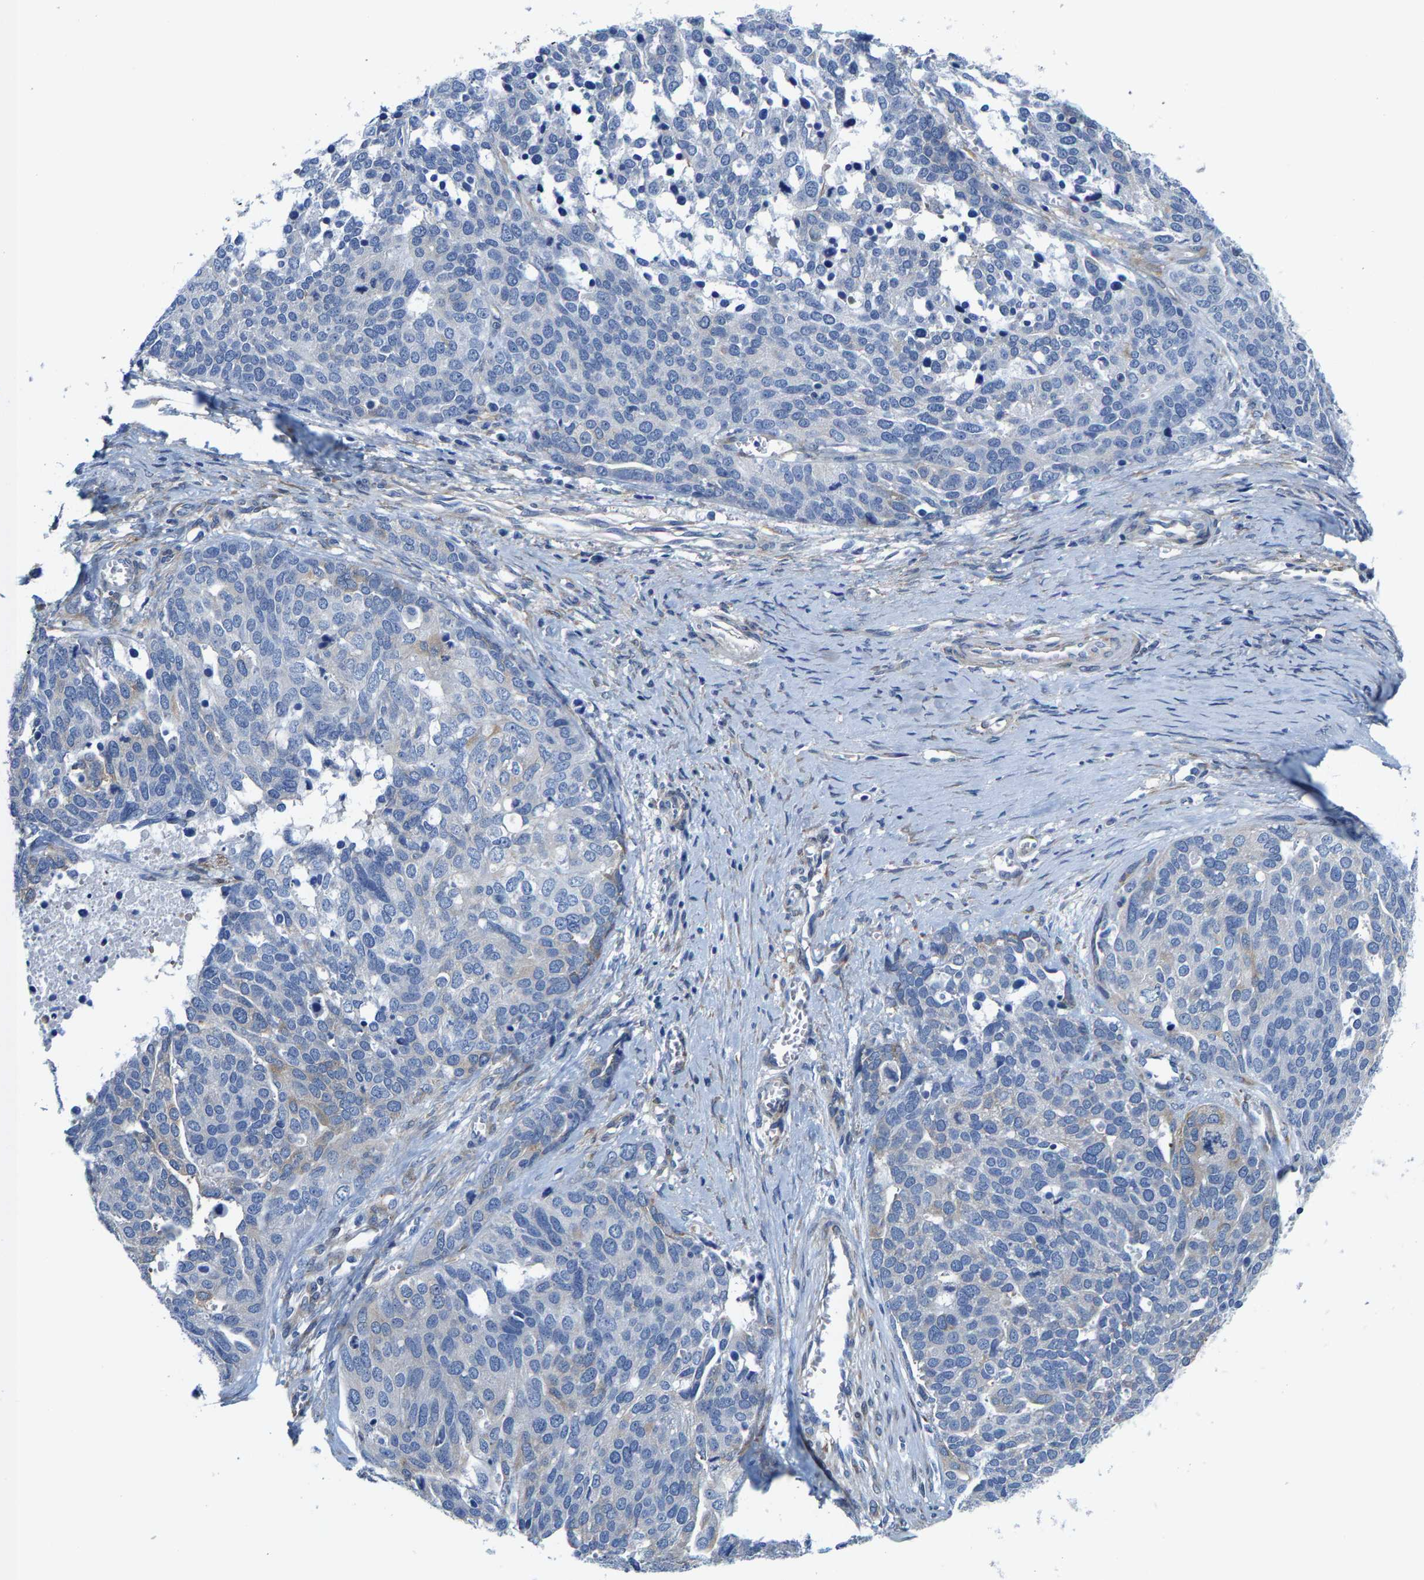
{"staining": {"intensity": "weak", "quantity": "<25%", "location": "cytoplasmic/membranous"}, "tissue": "ovarian cancer", "cell_type": "Tumor cells", "image_type": "cancer", "snomed": [{"axis": "morphology", "description": "Cystadenocarcinoma, serous, NOS"}, {"axis": "topography", "description": "Ovary"}], "caption": "Tumor cells show no significant protein positivity in ovarian cancer (serous cystadenocarcinoma).", "gene": "DSCAM", "patient": {"sex": "female", "age": 44}}